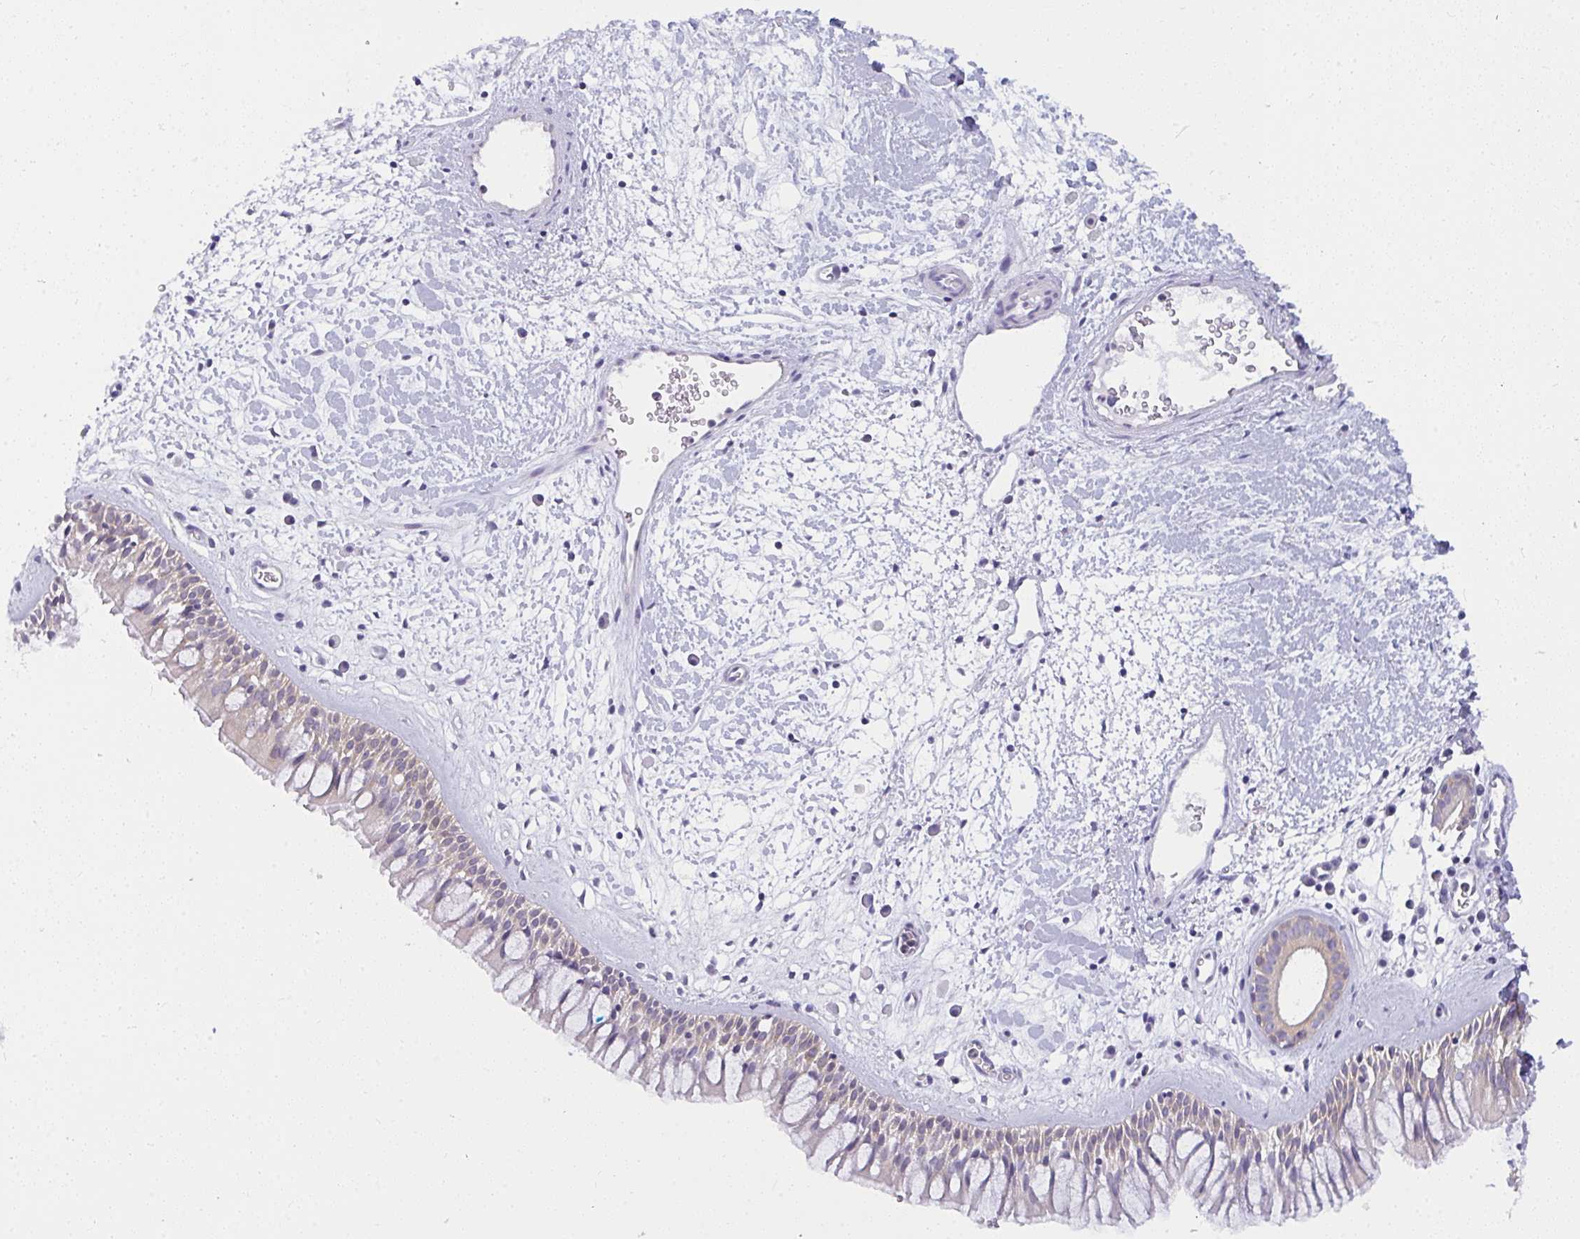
{"staining": {"intensity": "moderate", "quantity": "25%-75%", "location": "cytoplasmic/membranous"}, "tissue": "nasopharynx", "cell_type": "Respiratory epithelial cells", "image_type": "normal", "snomed": [{"axis": "morphology", "description": "Normal tissue, NOS"}, {"axis": "topography", "description": "Nasopharynx"}], "caption": "This photomicrograph reveals IHC staining of benign human nasopharynx, with medium moderate cytoplasmic/membranous staining in about 25%-75% of respiratory epithelial cells.", "gene": "SLC30A6", "patient": {"sex": "male", "age": 65}}